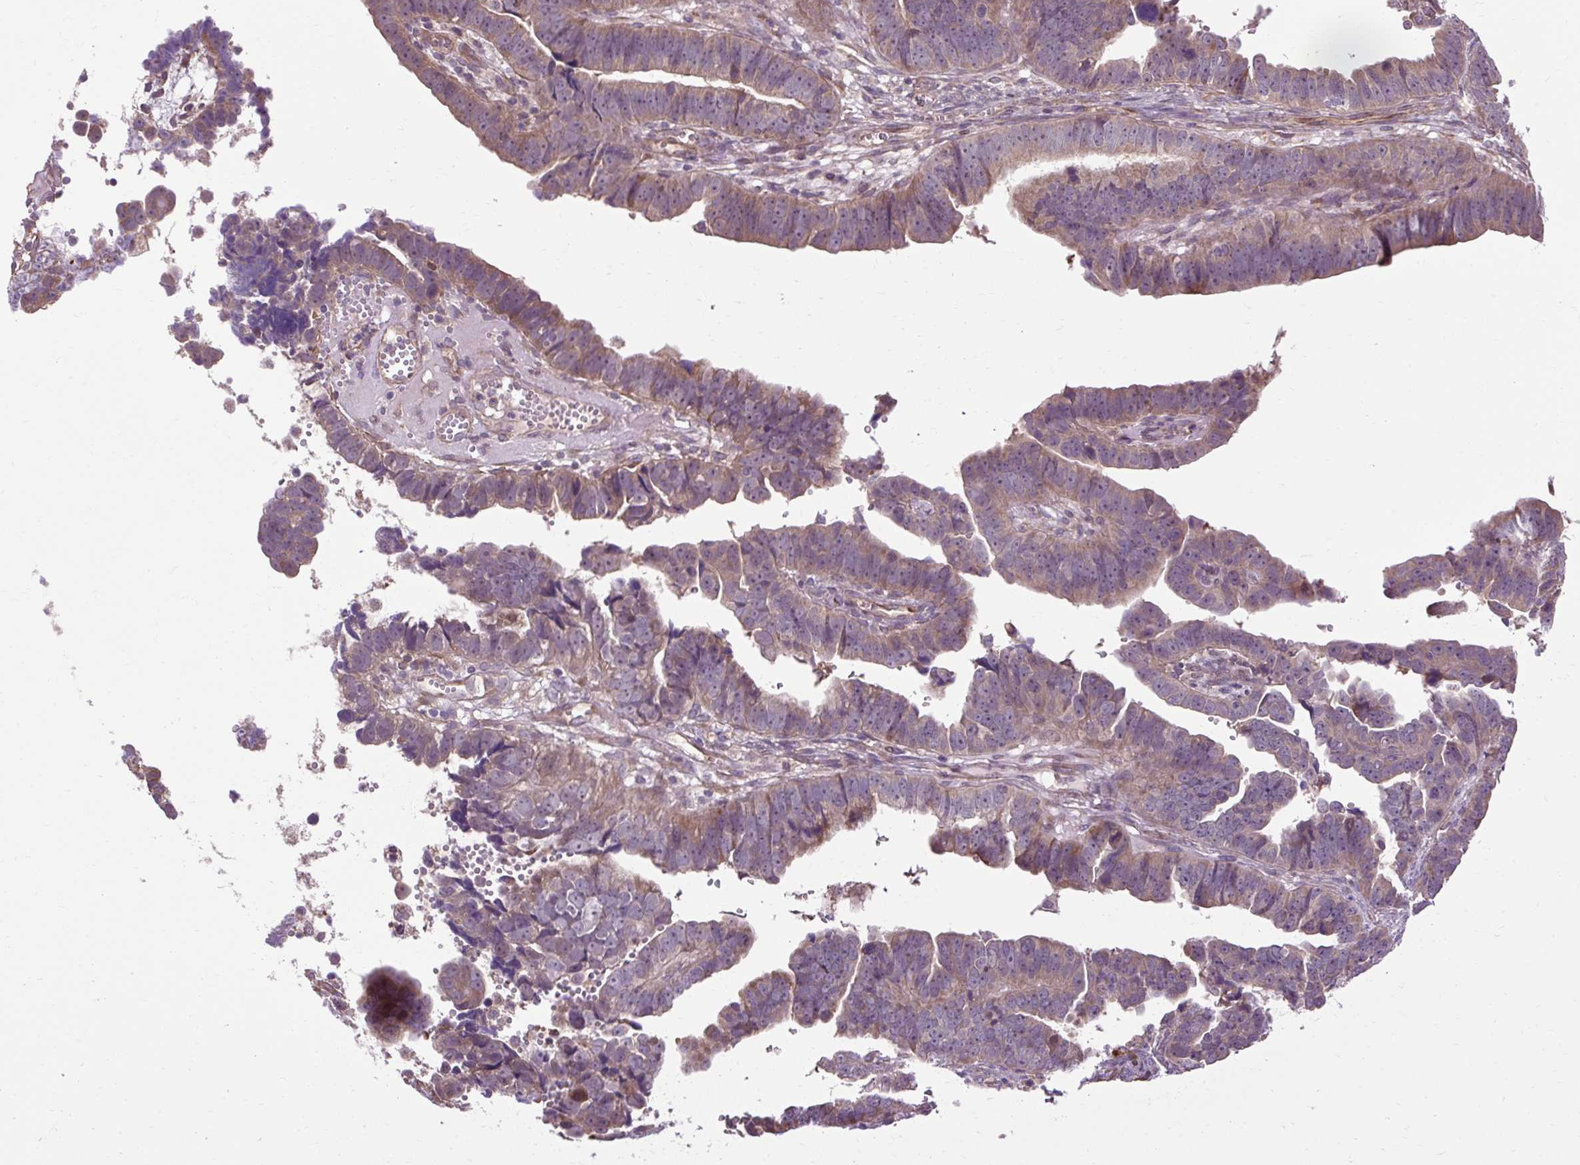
{"staining": {"intensity": "moderate", "quantity": "25%-75%", "location": "cytoplasmic/membranous"}, "tissue": "endometrial cancer", "cell_type": "Tumor cells", "image_type": "cancer", "snomed": [{"axis": "morphology", "description": "Adenocarcinoma, NOS"}, {"axis": "topography", "description": "Endometrium"}], "caption": "Immunohistochemical staining of endometrial cancer (adenocarcinoma) displays moderate cytoplasmic/membranous protein staining in about 25%-75% of tumor cells. Using DAB (brown) and hematoxylin (blue) stains, captured at high magnification using brightfield microscopy.", "gene": "FLRT1", "patient": {"sex": "female", "age": 75}}